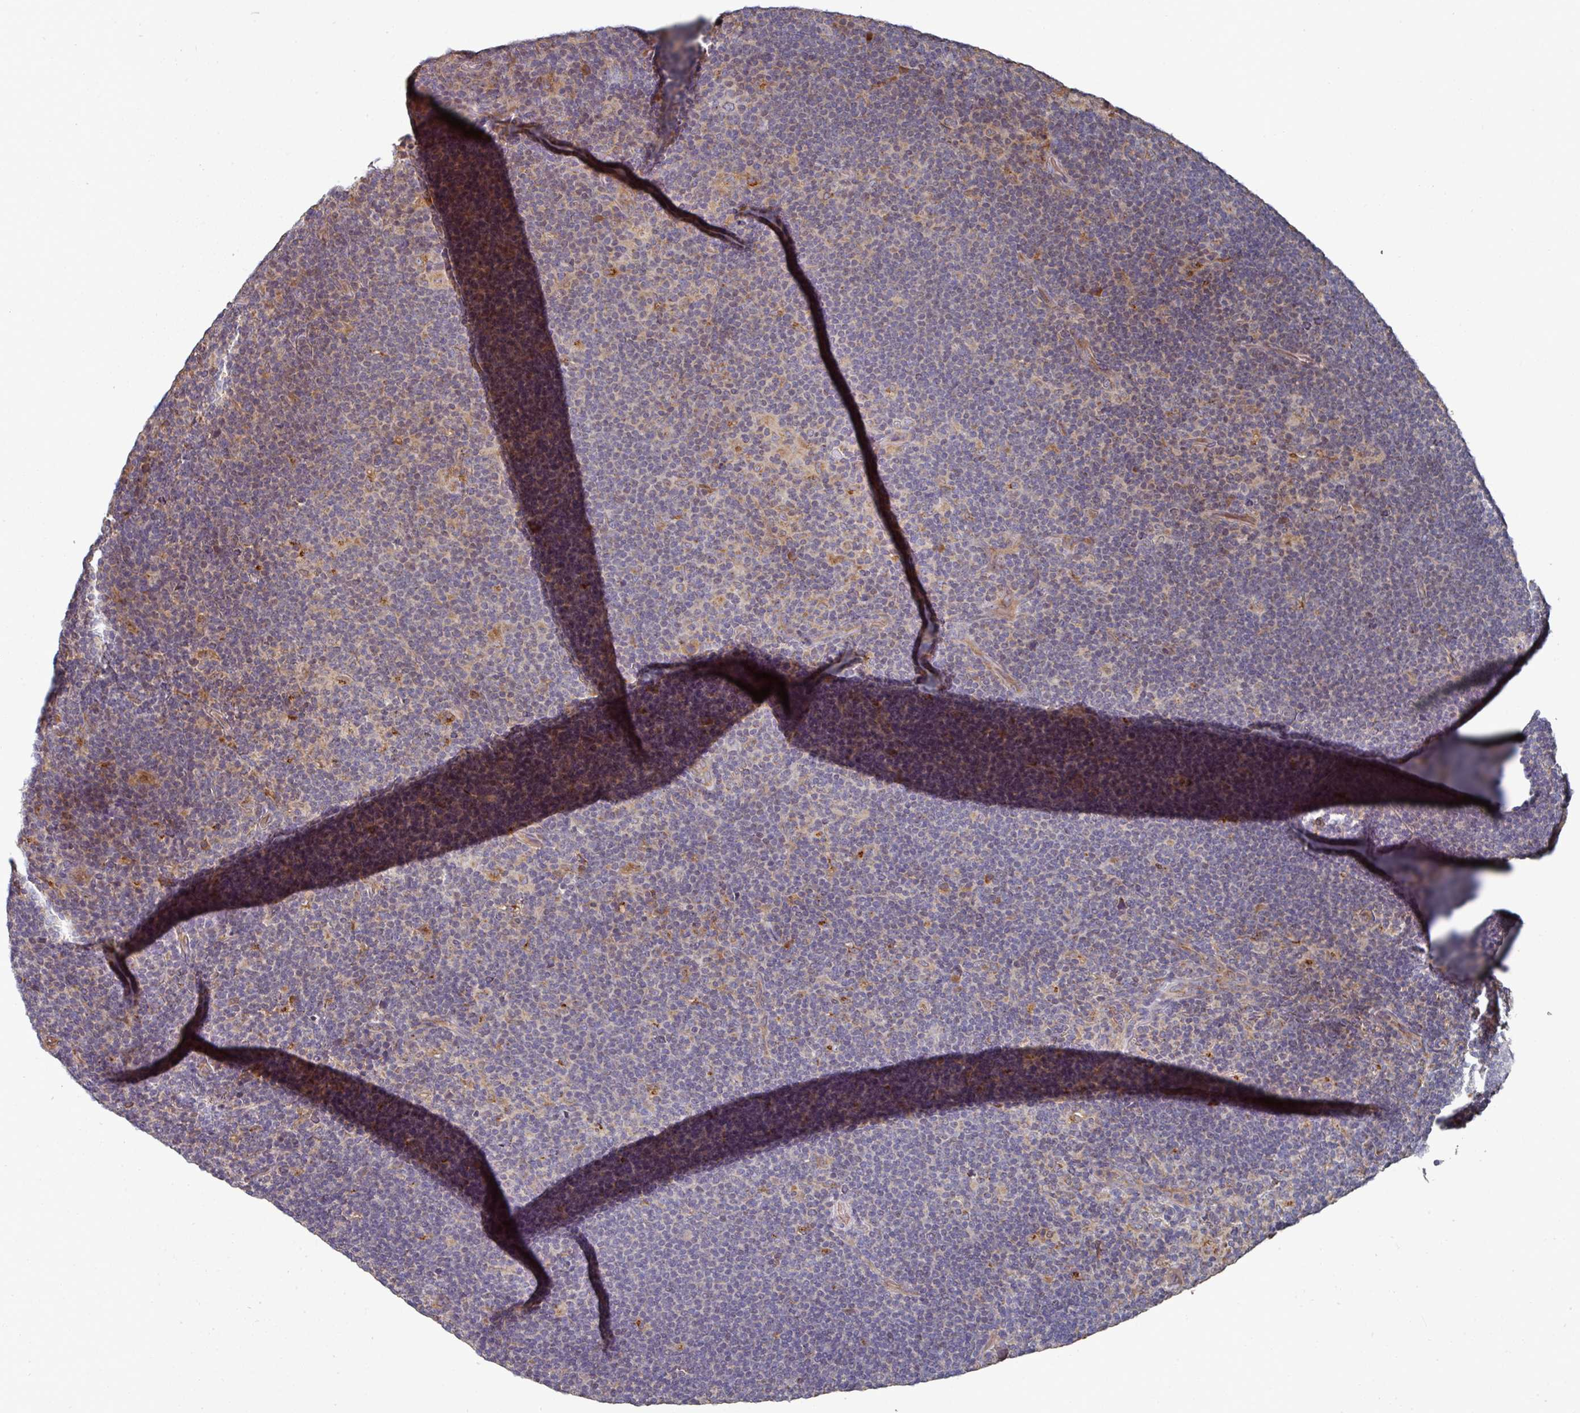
{"staining": {"intensity": "weak", "quantity": ">75%", "location": "cytoplasmic/membranous"}, "tissue": "lymphoma", "cell_type": "Tumor cells", "image_type": "cancer", "snomed": [{"axis": "morphology", "description": "Hodgkin's disease, NOS"}, {"axis": "topography", "description": "Lymph node"}], "caption": "Approximately >75% of tumor cells in human Hodgkin's disease show weak cytoplasmic/membranous protein staining as visualized by brown immunohistochemical staining.", "gene": "EDEM2", "patient": {"sex": "female", "age": 57}}